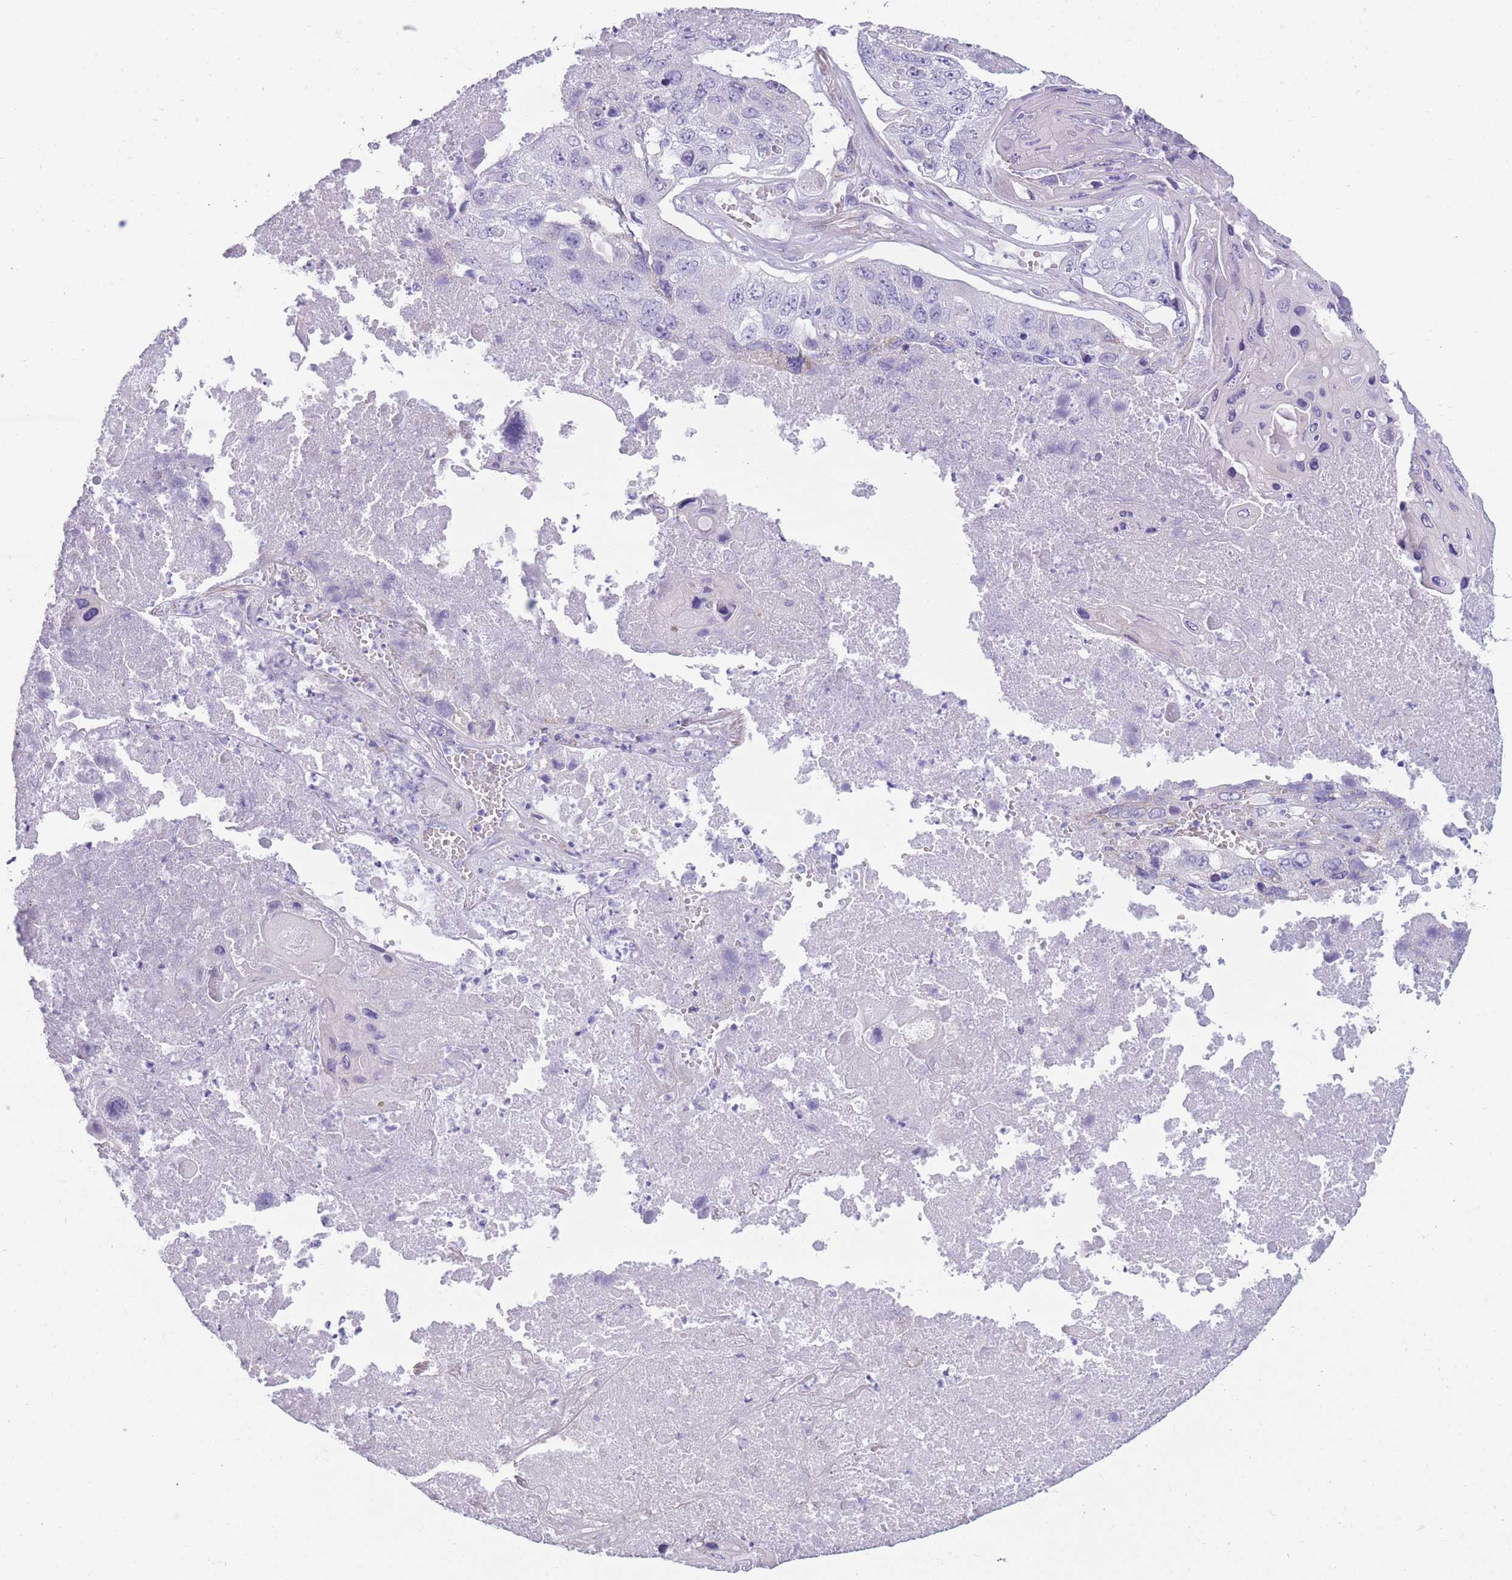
{"staining": {"intensity": "negative", "quantity": "none", "location": "none"}, "tissue": "lung cancer", "cell_type": "Tumor cells", "image_type": "cancer", "snomed": [{"axis": "morphology", "description": "Squamous cell carcinoma, NOS"}, {"axis": "topography", "description": "Lung"}], "caption": "This is an immunohistochemistry (IHC) histopathology image of squamous cell carcinoma (lung). There is no positivity in tumor cells.", "gene": "COL27A1", "patient": {"sex": "male", "age": 61}}